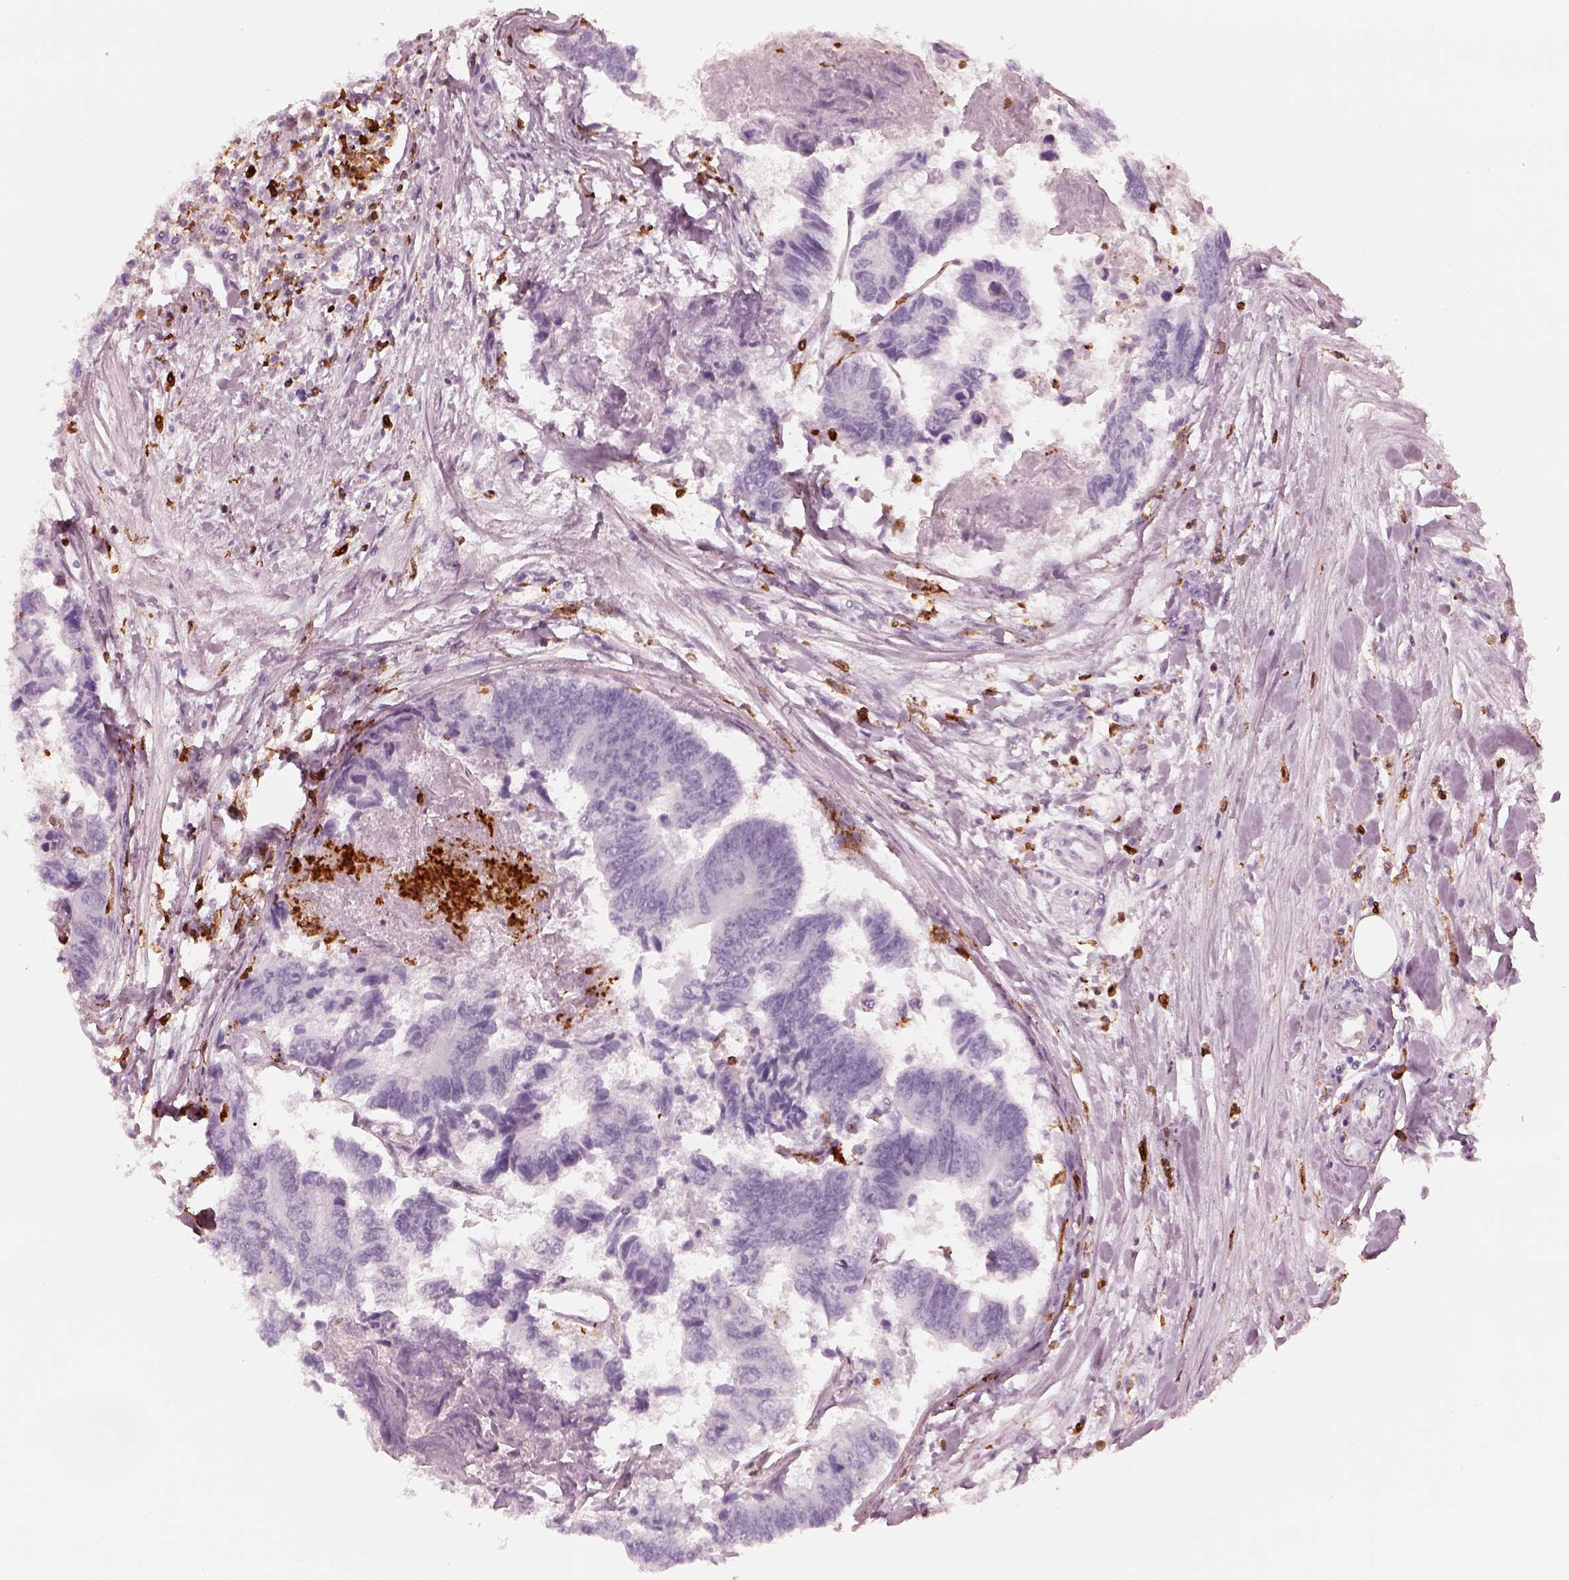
{"staining": {"intensity": "negative", "quantity": "none", "location": "none"}, "tissue": "colorectal cancer", "cell_type": "Tumor cells", "image_type": "cancer", "snomed": [{"axis": "morphology", "description": "Adenocarcinoma, NOS"}, {"axis": "topography", "description": "Colon"}], "caption": "The image reveals no staining of tumor cells in adenocarcinoma (colorectal).", "gene": "ALOX5", "patient": {"sex": "female", "age": 65}}